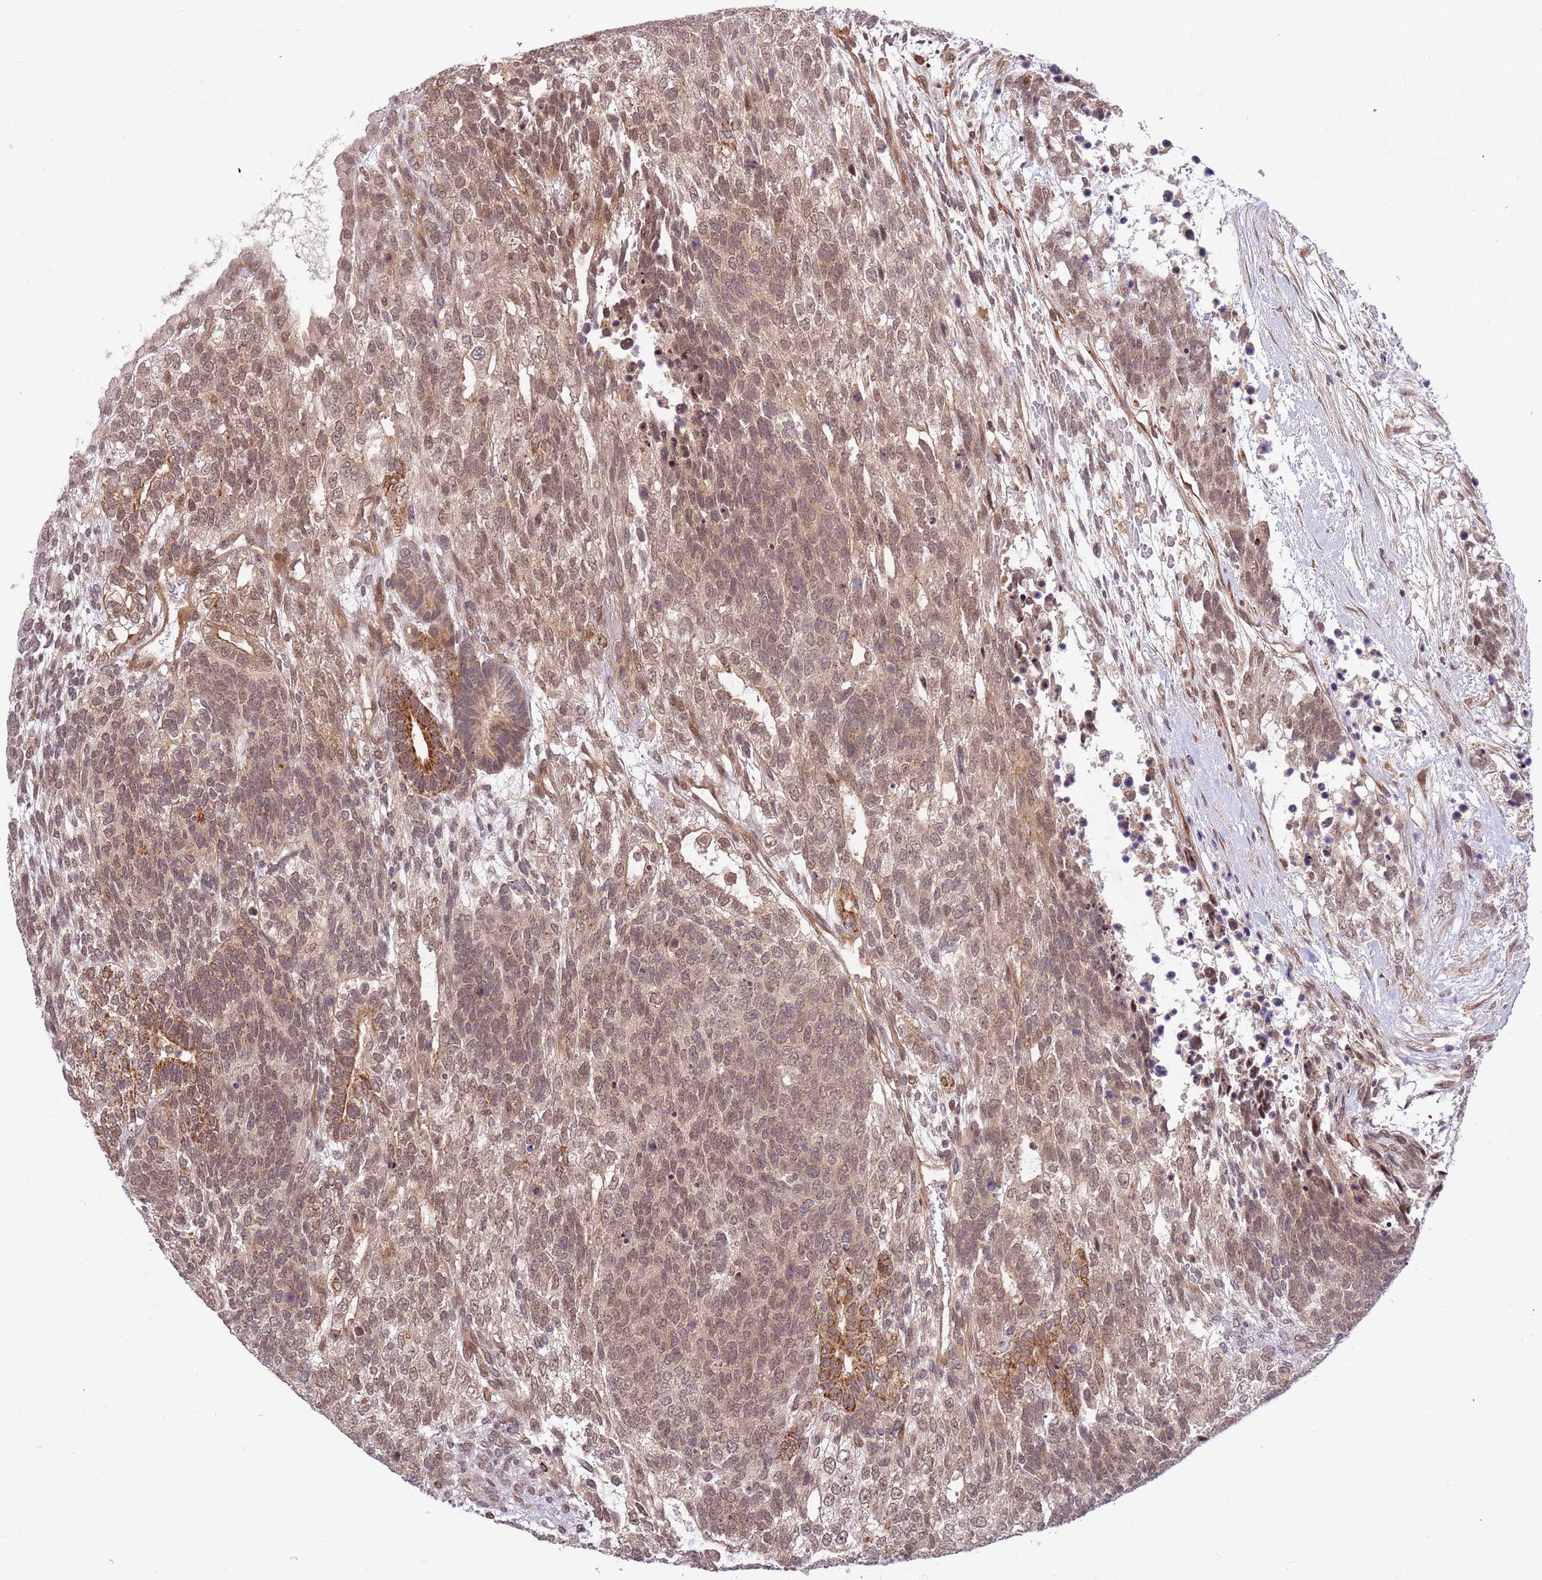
{"staining": {"intensity": "weak", "quantity": ">75%", "location": "nuclear"}, "tissue": "testis cancer", "cell_type": "Tumor cells", "image_type": "cancer", "snomed": [{"axis": "morphology", "description": "Carcinoma, Embryonal, NOS"}, {"axis": "topography", "description": "Testis"}], "caption": "Protein expression analysis of human testis cancer reveals weak nuclear staining in approximately >75% of tumor cells.", "gene": "HAUS3", "patient": {"sex": "male", "age": 23}}